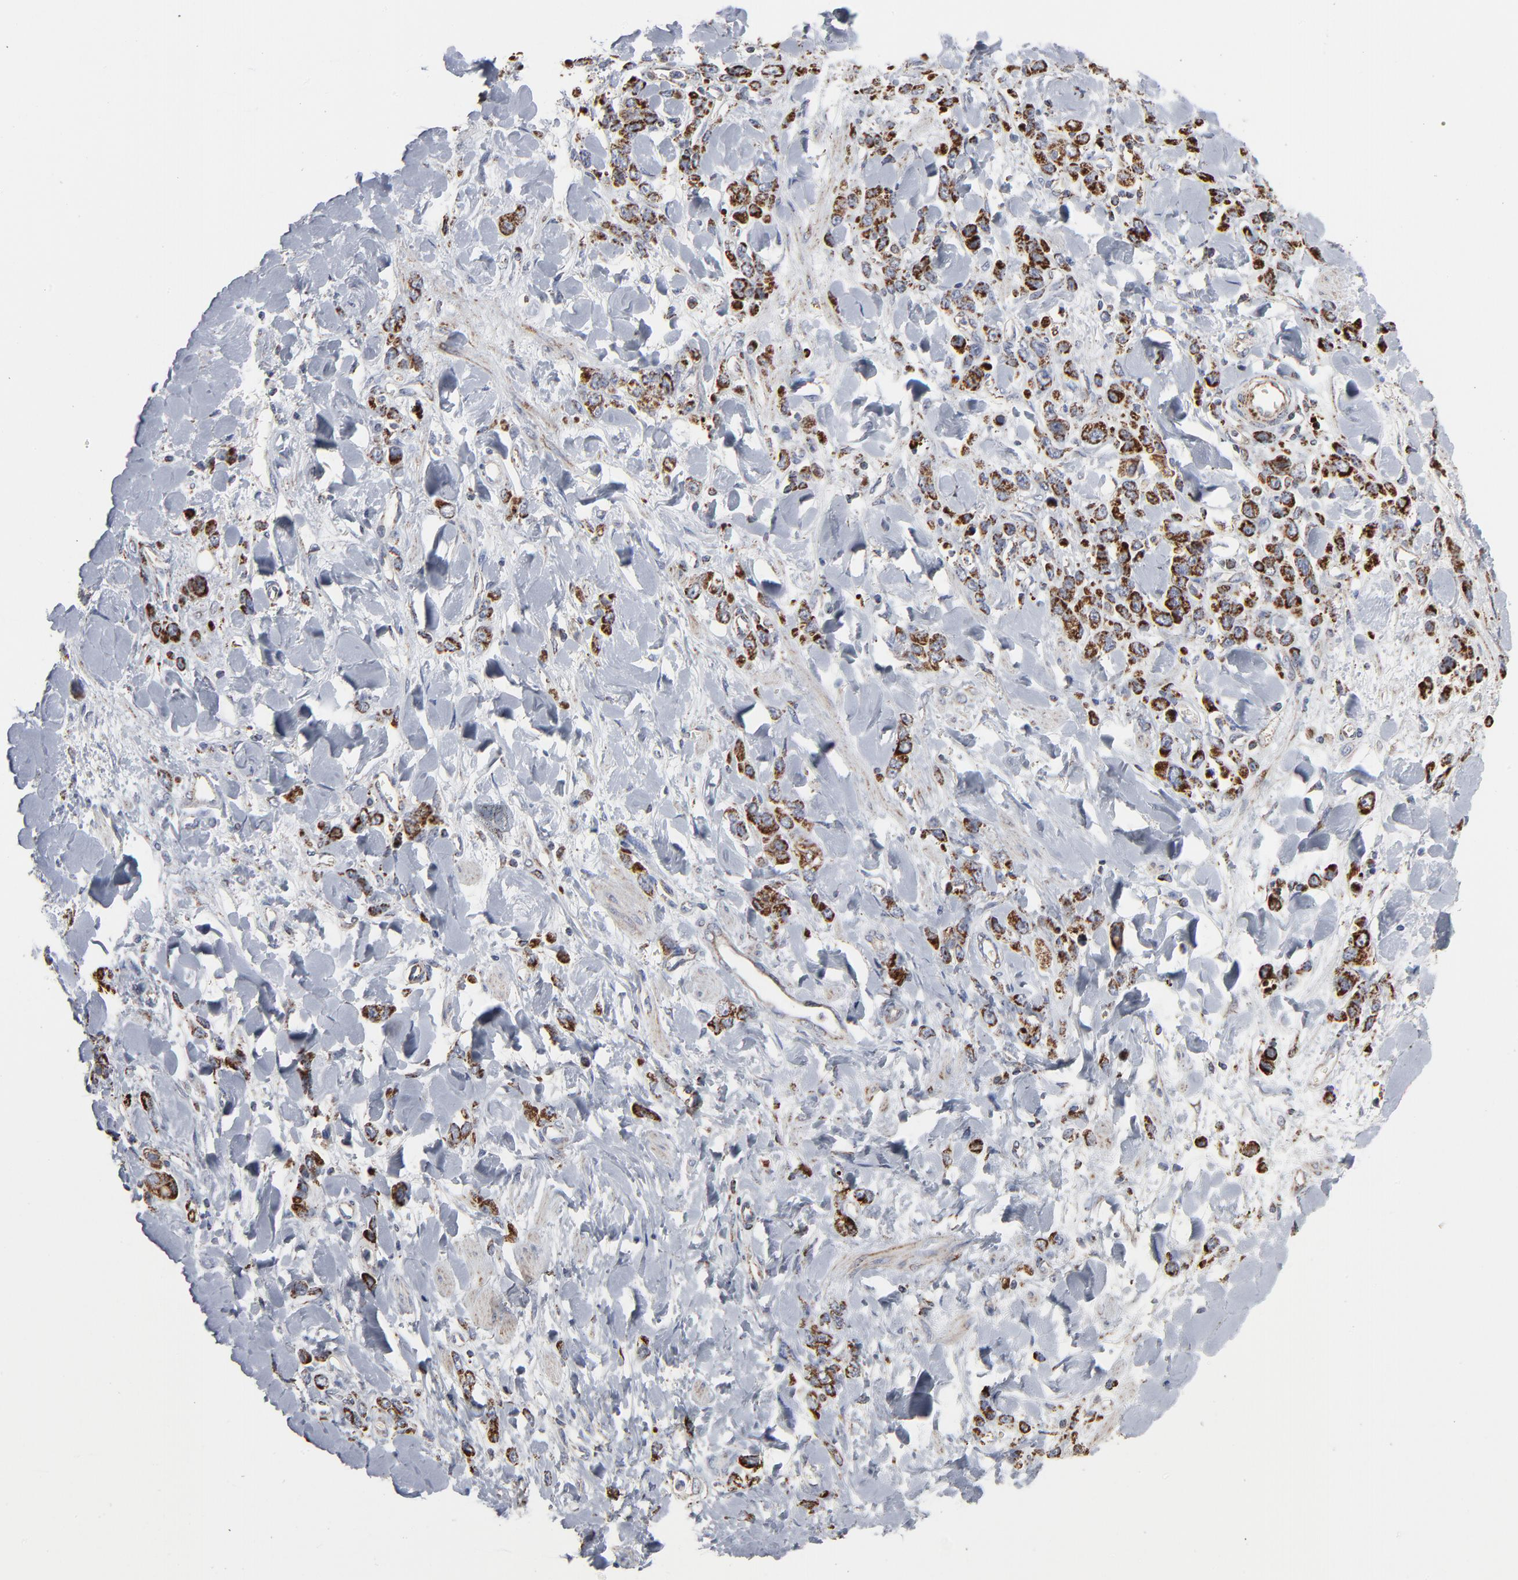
{"staining": {"intensity": "strong", "quantity": ">75%", "location": "cytoplasmic/membranous"}, "tissue": "stomach cancer", "cell_type": "Tumor cells", "image_type": "cancer", "snomed": [{"axis": "morphology", "description": "Normal tissue, NOS"}, {"axis": "morphology", "description": "Adenocarcinoma, NOS"}, {"axis": "topography", "description": "Stomach"}], "caption": "Brown immunohistochemical staining in stomach cancer (adenocarcinoma) exhibits strong cytoplasmic/membranous staining in approximately >75% of tumor cells. Nuclei are stained in blue.", "gene": "UQCRC1", "patient": {"sex": "male", "age": 82}}